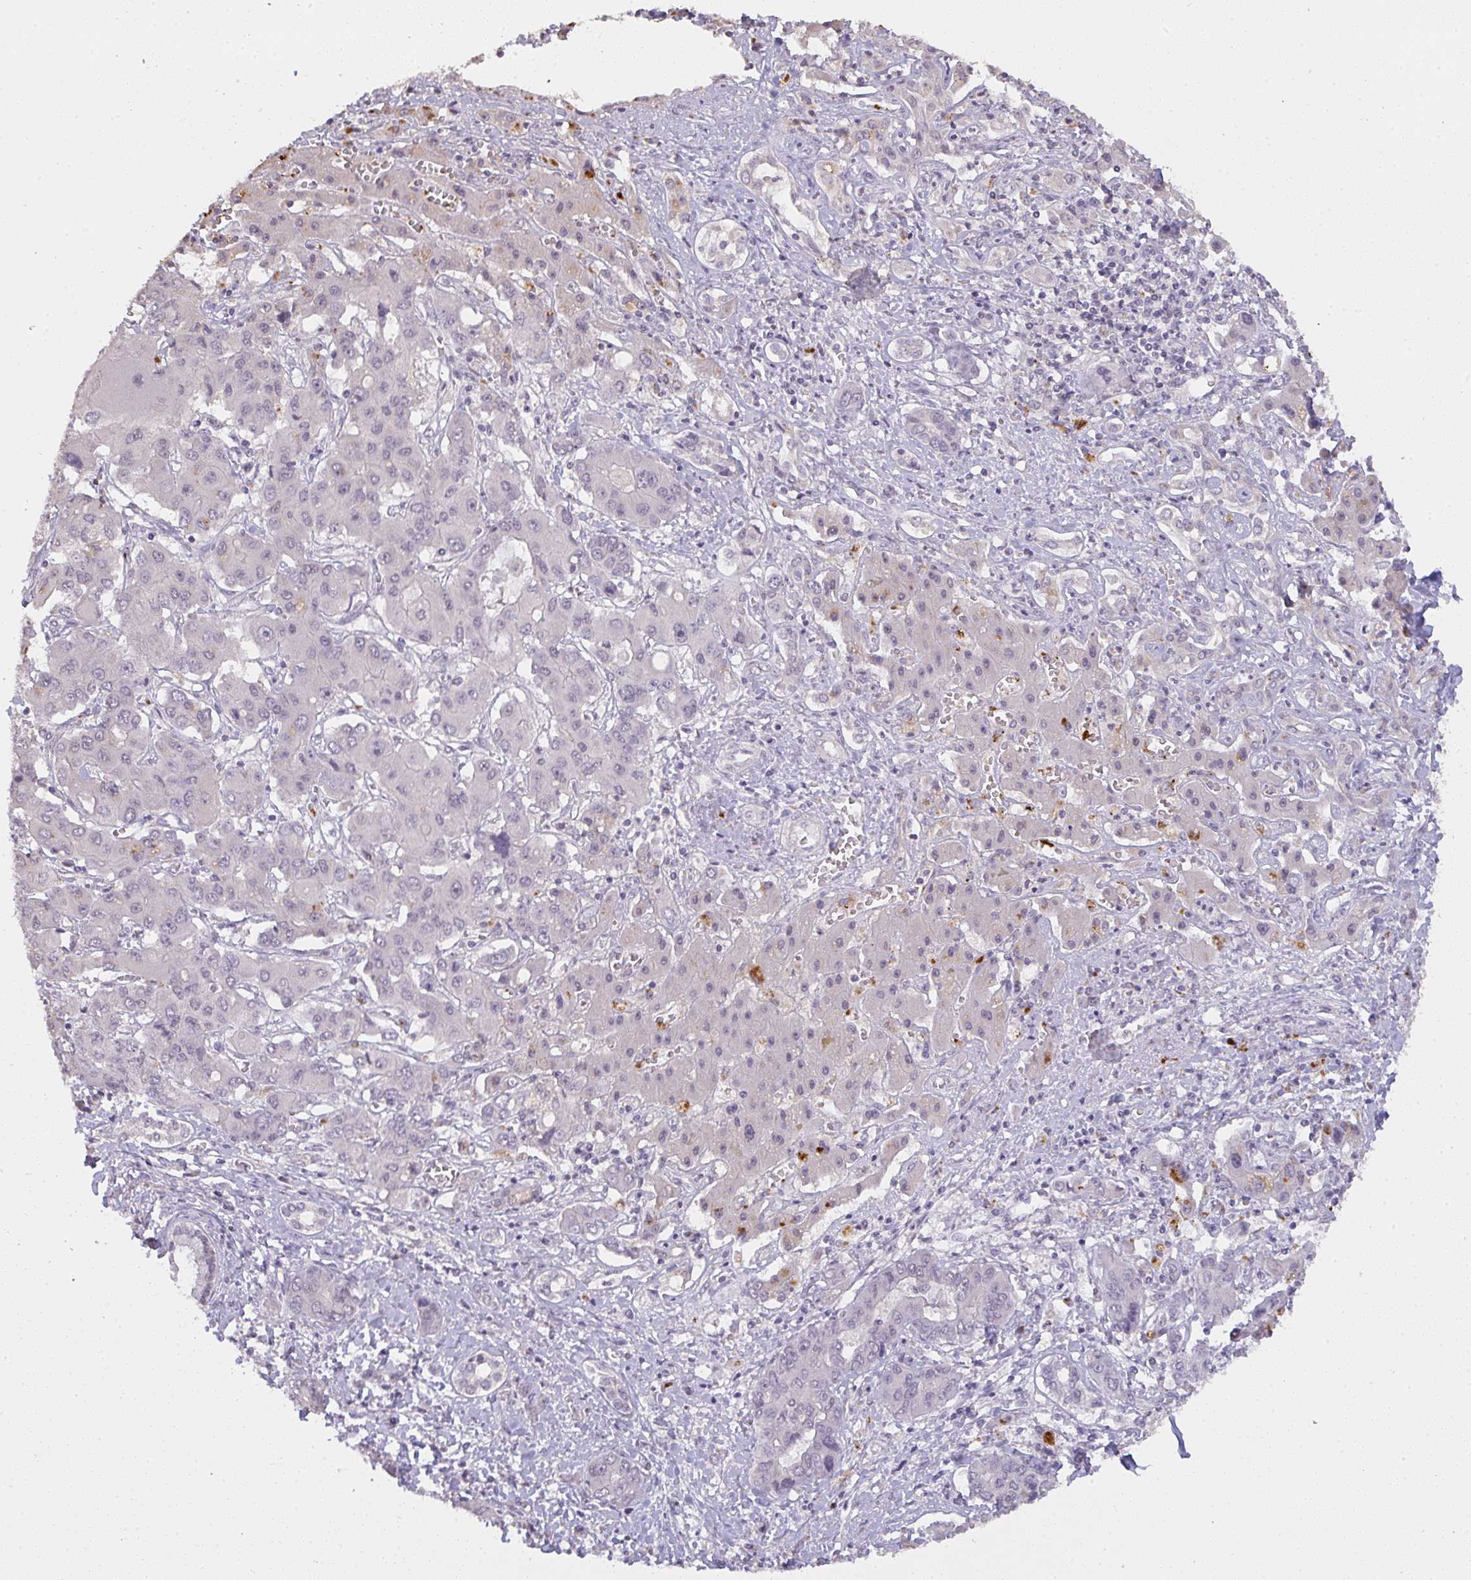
{"staining": {"intensity": "negative", "quantity": "none", "location": "none"}, "tissue": "liver cancer", "cell_type": "Tumor cells", "image_type": "cancer", "snomed": [{"axis": "morphology", "description": "Cholangiocarcinoma"}, {"axis": "topography", "description": "Liver"}], "caption": "This is an immunohistochemistry (IHC) micrograph of liver cancer. There is no expression in tumor cells.", "gene": "TMEM219", "patient": {"sex": "male", "age": 67}}